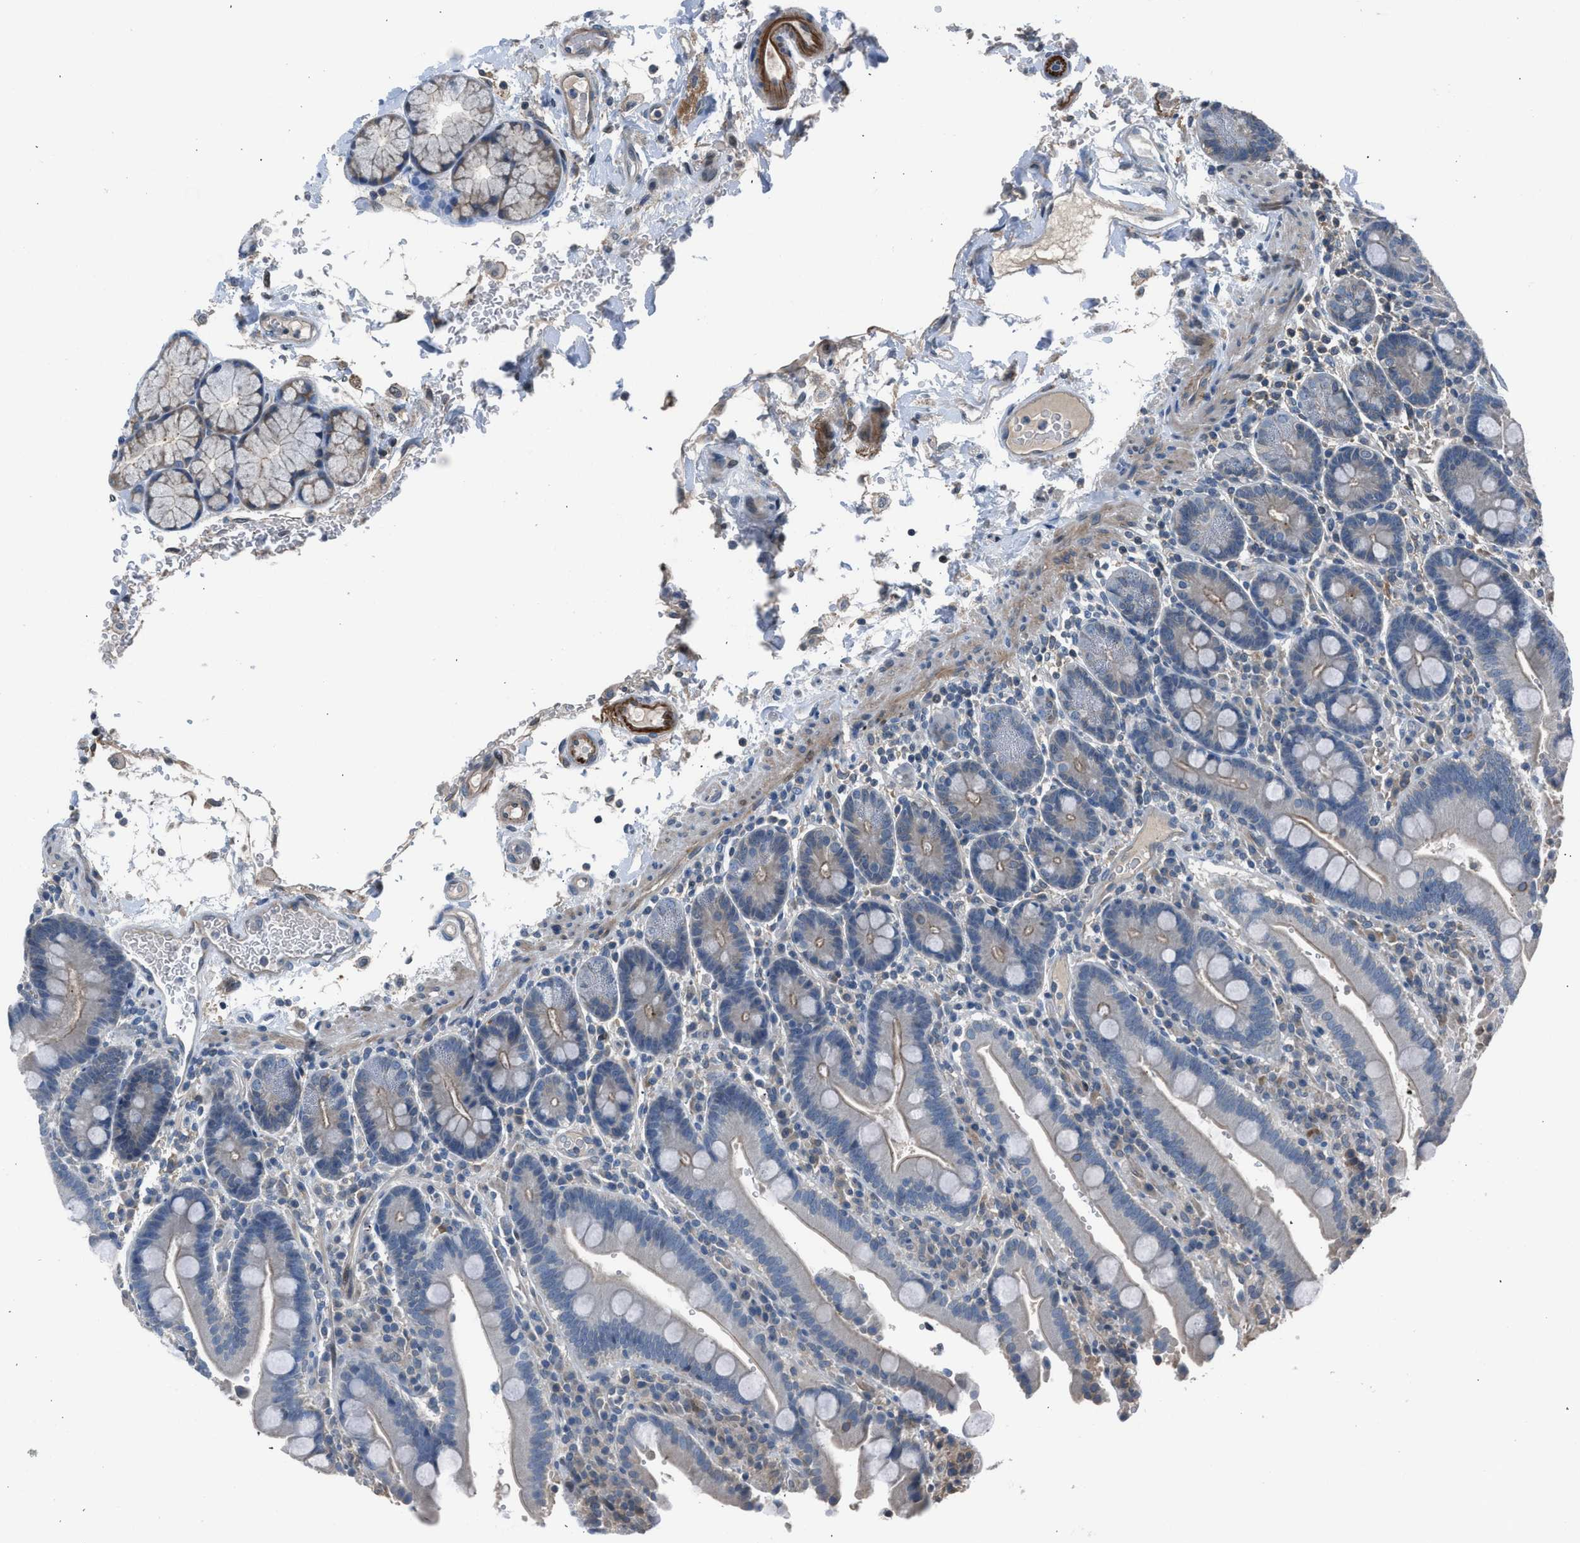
{"staining": {"intensity": "weak", "quantity": "<25%", "location": "cytoplasmic/membranous"}, "tissue": "duodenum", "cell_type": "Glandular cells", "image_type": "normal", "snomed": [{"axis": "morphology", "description": "Normal tissue, NOS"}, {"axis": "topography", "description": "Small intestine, NOS"}], "caption": "The photomicrograph shows no staining of glandular cells in unremarkable duodenum.", "gene": "LMLN", "patient": {"sex": "female", "age": 71}}